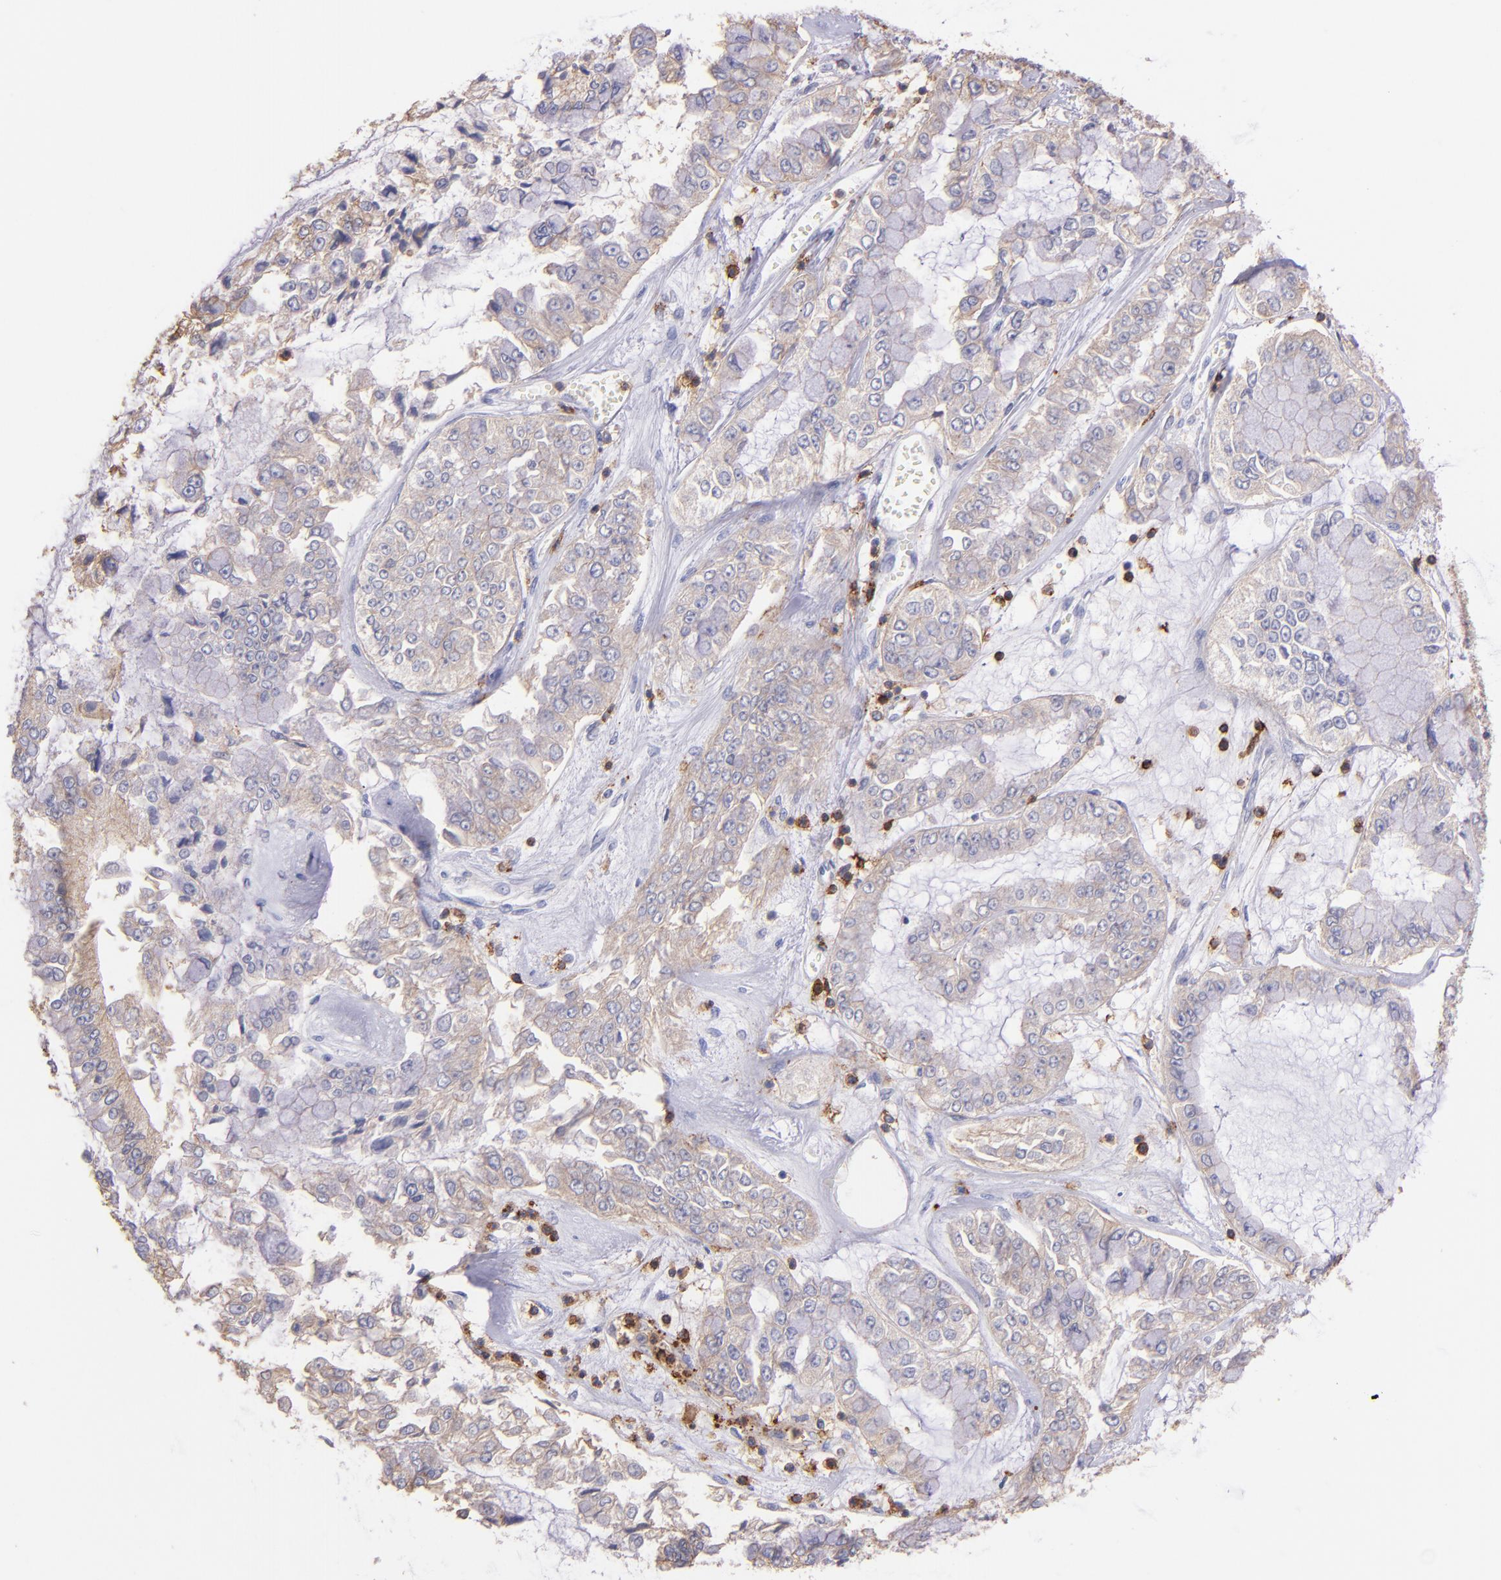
{"staining": {"intensity": "weak", "quantity": ">75%", "location": "cytoplasmic/membranous"}, "tissue": "liver cancer", "cell_type": "Tumor cells", "image_type": "cancer", "snomed": [{"axis": "morphology", "description": "Cholangiocarcinoma"}, {"axis": "topography", "description": "Liver"}], "caption": "DAB (3,3'-diaminobenzidine) immunohistochemical staining of cholangiocarcinoma (liver) shows weak cytoplasmic/membranous protein expression in approximately >75% of tumor cells.", "gene": "SPN", "patient": {"sex": "female", "age": 79}}